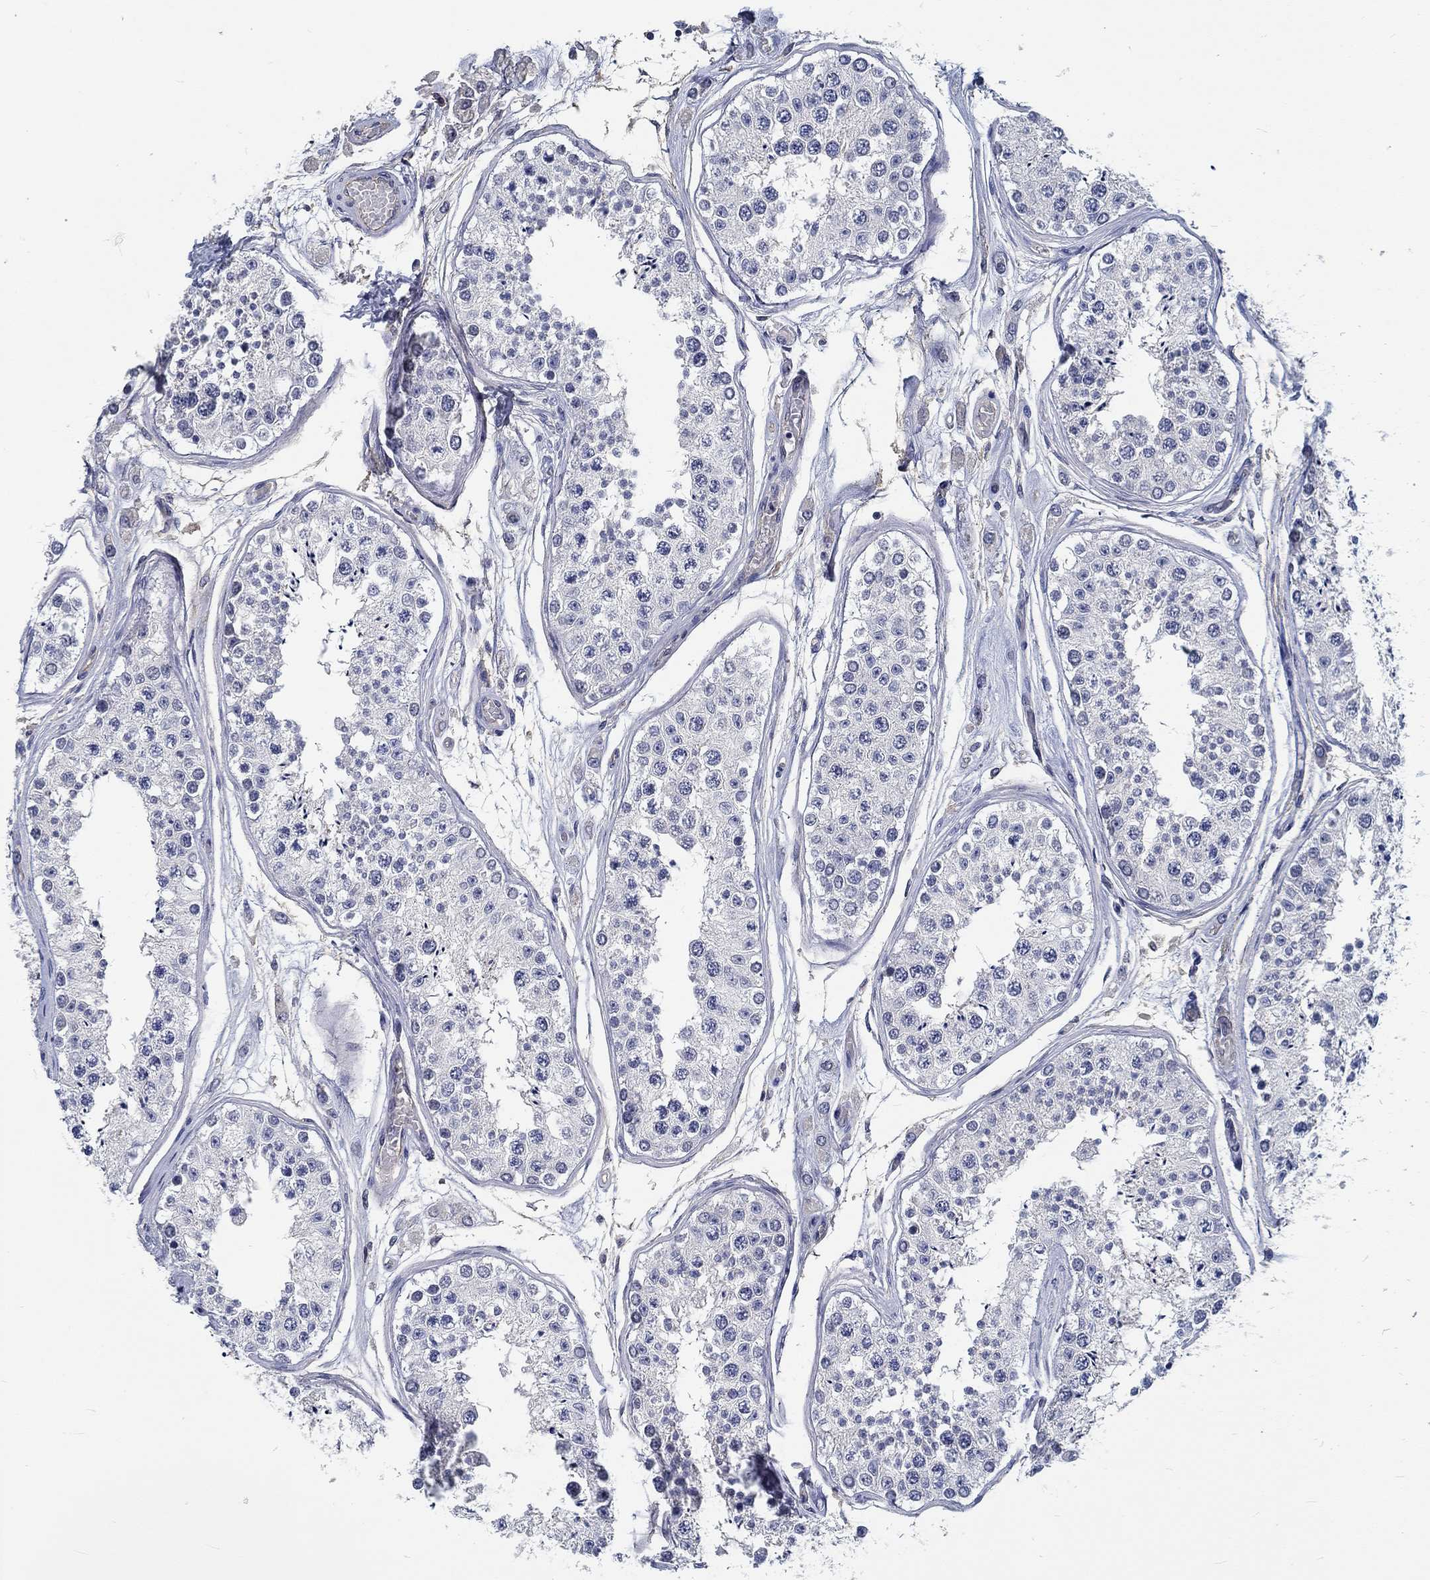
{"staining": {"intensity": "negative", "quantity": "none", "location": "none"}, "tissue": "testis", "cell_type": "Cells in seminiferous ducts", "image_type": "normal", "snomed": [{"axis": "morphology", "description": "Normal tissue, NOS"}, {"axis": "topography", "description": "Testis"}], "caption": "Cells in seminiferous ducts show no significant protein positivity in normal testis. Brightfield microscopy of IHC stained with DAB (brown) and hematoxylin (blue), captured at high magnification.", "gene": "MYBPC1", "patient": {"sex": "male", "age": 25}}